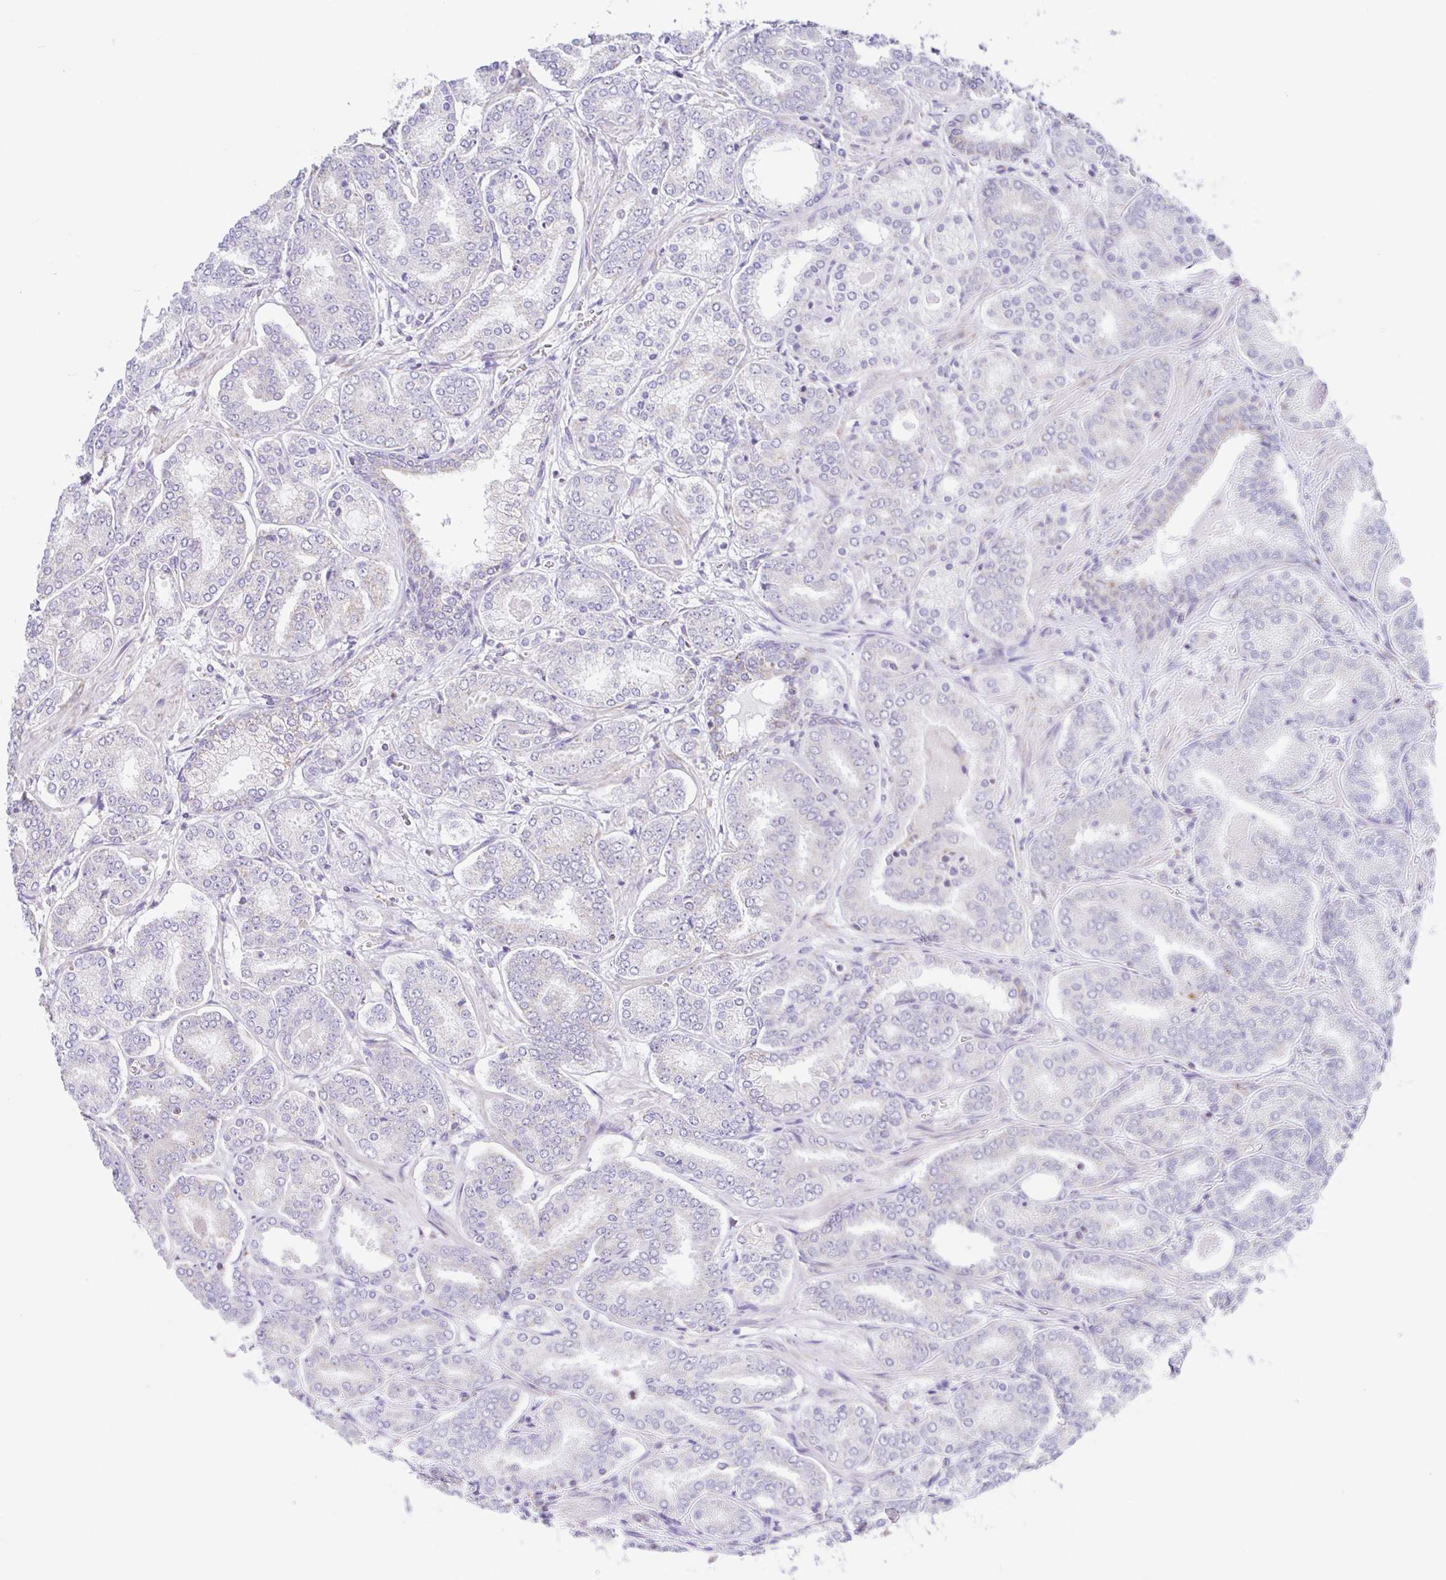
{"staining": {"intensity": "negative", "quantity": "none", "location": "none"}, "tissue": "prostate cancer", "cell_type": "Tumor cells", "image_type": "cancer", "snomed": [{"axis": "morphology", "description": "Adenocarcinoma, High grade"}, {"axis": "topography", "description": "Prostate"}], "caption": "The photomicrograph displays no staining of tumor cells in prostate high-grade adenocarcinoma.", "gene": "NDUFS2", "patient": {"sex": "male", "age": 72}}